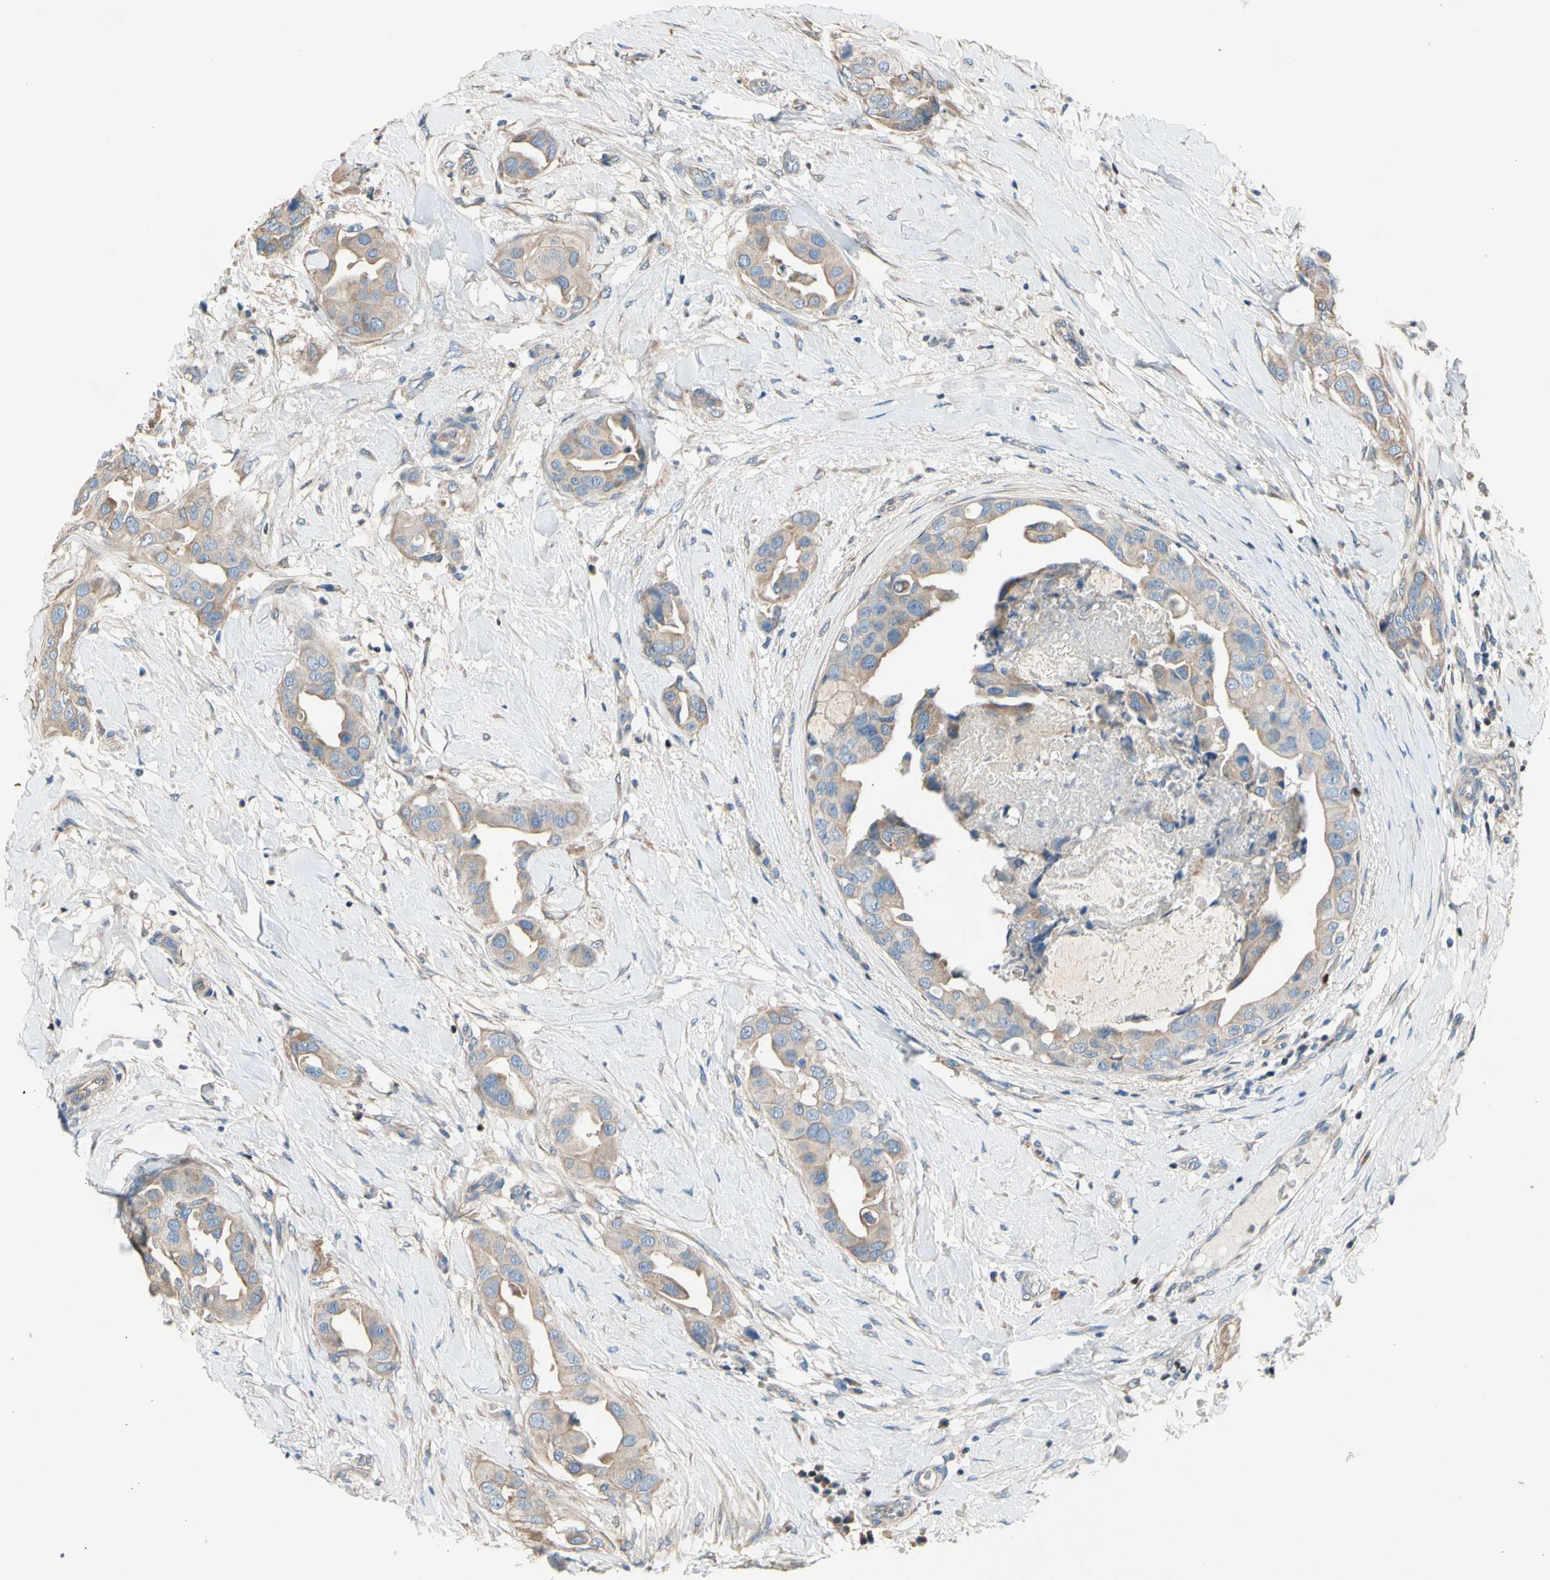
{"staining": {"intensity": "weak", "quantity": ">75%", "location": "cytoplasmic/membranous"}, "tissue": "breast cancer", "cell_type": "Tumor cells", "image_type": "cancer", "snomed": [{"axis": "morphology", "description": "Duct carcinoma"}, {"axis": "topography", "description": "Breast"}], "caption": "Weak cytoplasmic/membranous positivity is identified in about >75% of tumor cells in breast cancer. (Stains: DAB in brown, nuclei in blue, Microscopy: brightfield microscopy at high magnification).", "gene": "TBX21", "patient": {"sex": "female", "age": 40}}